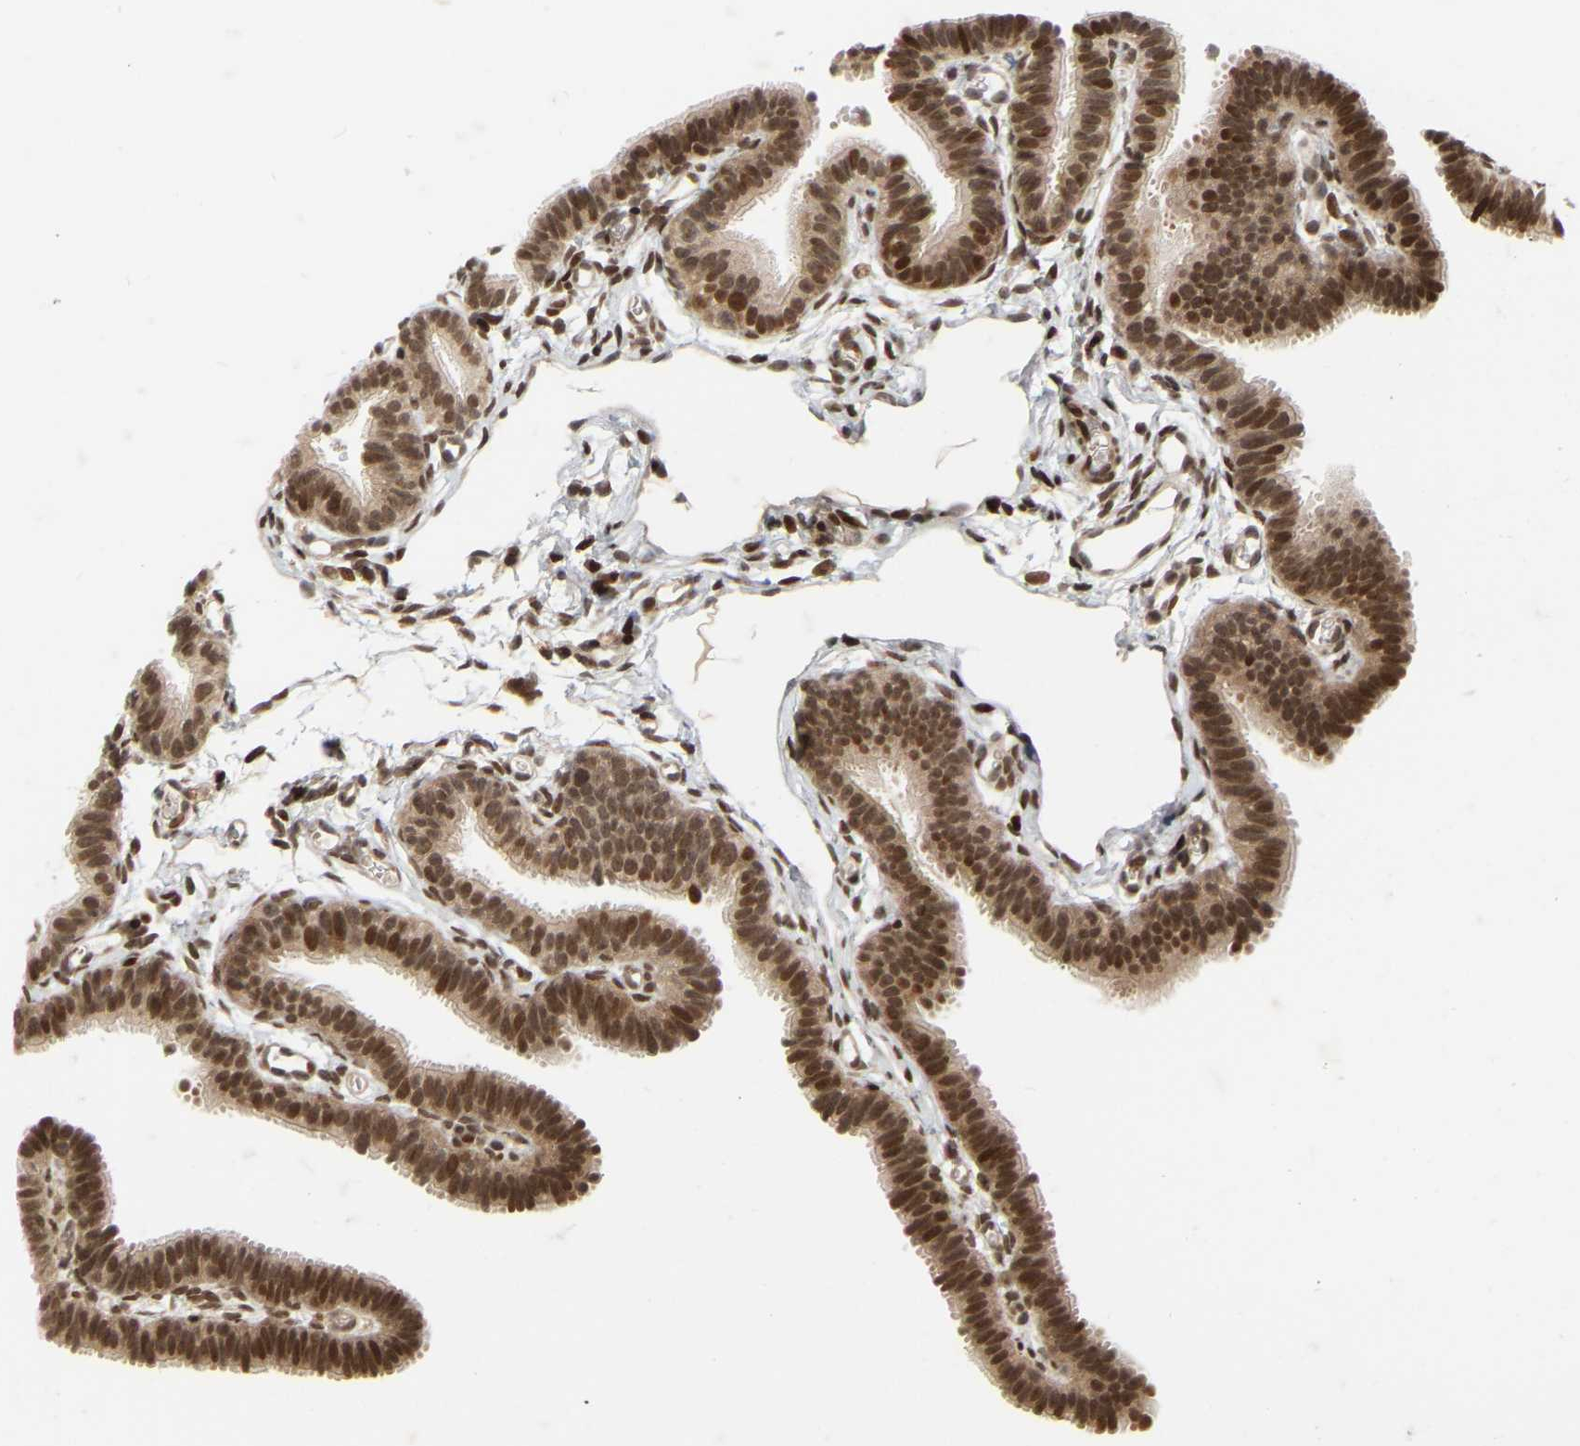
{"staining": {"intensity": "strong", "quantity": ">75%", "location": "nuclear"}, "tissue": "fallopian tube", "cell_type": "Glandular cells", "image_type": "normal", "snomed": [{"axis": "morphology", "description": "Normal tissue, NOS"}, {"axis": "topography", "description": "Fallopian tube"}, {"axis": "topography", "description": "Placenta"}], "caption": "The photomicrograph reveals staining of unremarkable fallopian tube, revealing strong nuclear protein expression (brown color) within glandular cells.", "gene": "NFE2L2", "patient": {"sex": "female", "age": 34}}